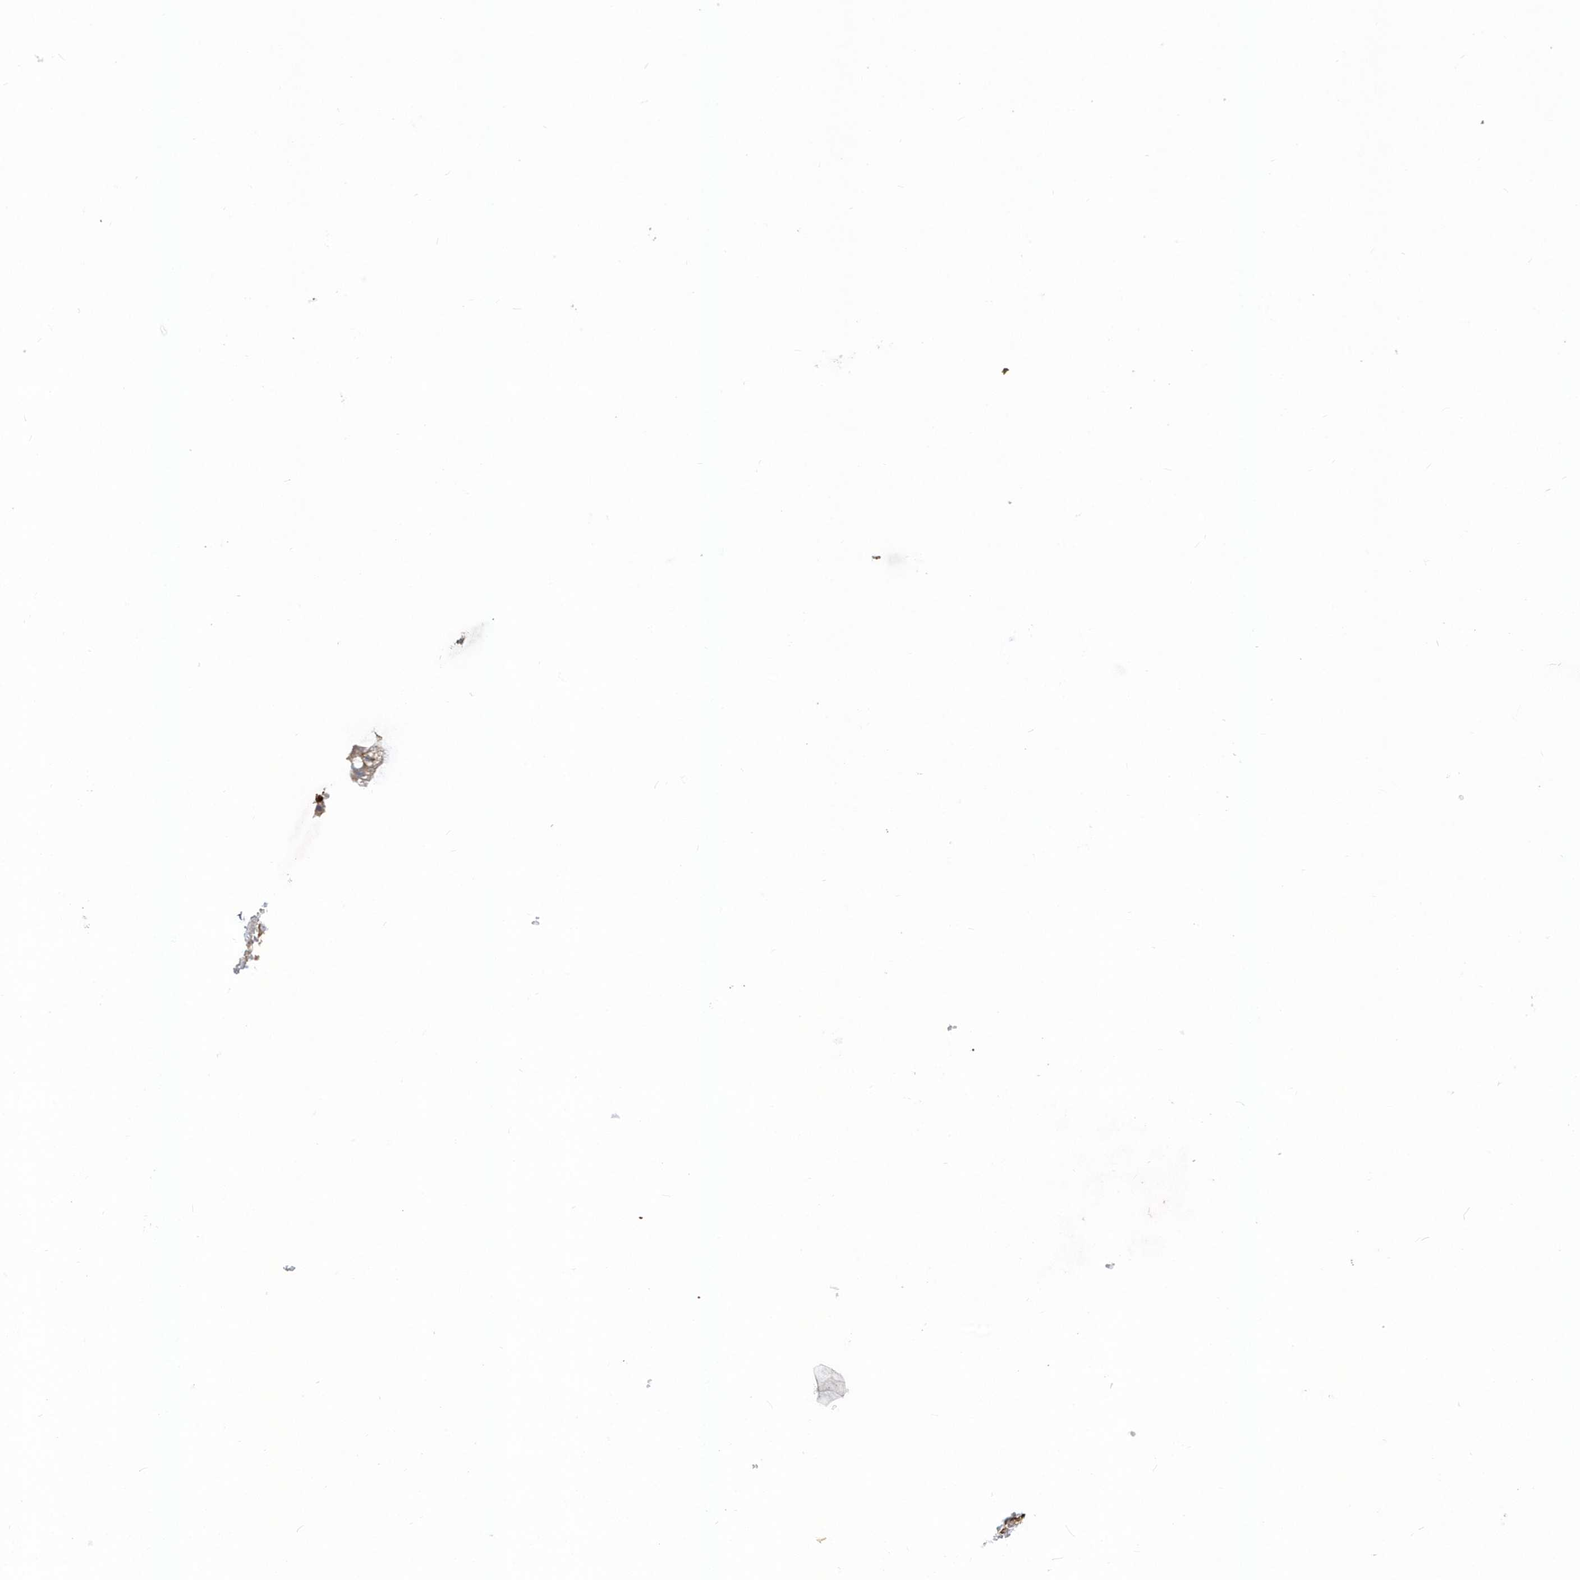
{"staining": {"intensity": "weak", "quantity": ">75%", "location": "cytoplasmic/membranous"}, "tissue": "ovarian cancer", "cell_type": "Tumor cells", "image_type": "cancer", "snomed": [{"axis": "morphology", "description": "Cystadenocarcinoma, mucinous, NOS"}, {"axis": "topography", "description": "Ovary"}], "caption": "Protein staining demonstrates weak cytoplasmic/membranous expression in about >75% of tumor cells in ovarian mucinous cystadenocarcinoma. The staining is performed using DAB brown chromogen to label protein expression. The nuclei are counter-stained blue using hematoxylin.", "gene": "THADA", "patient": {"sex": "female", "age": 37}}